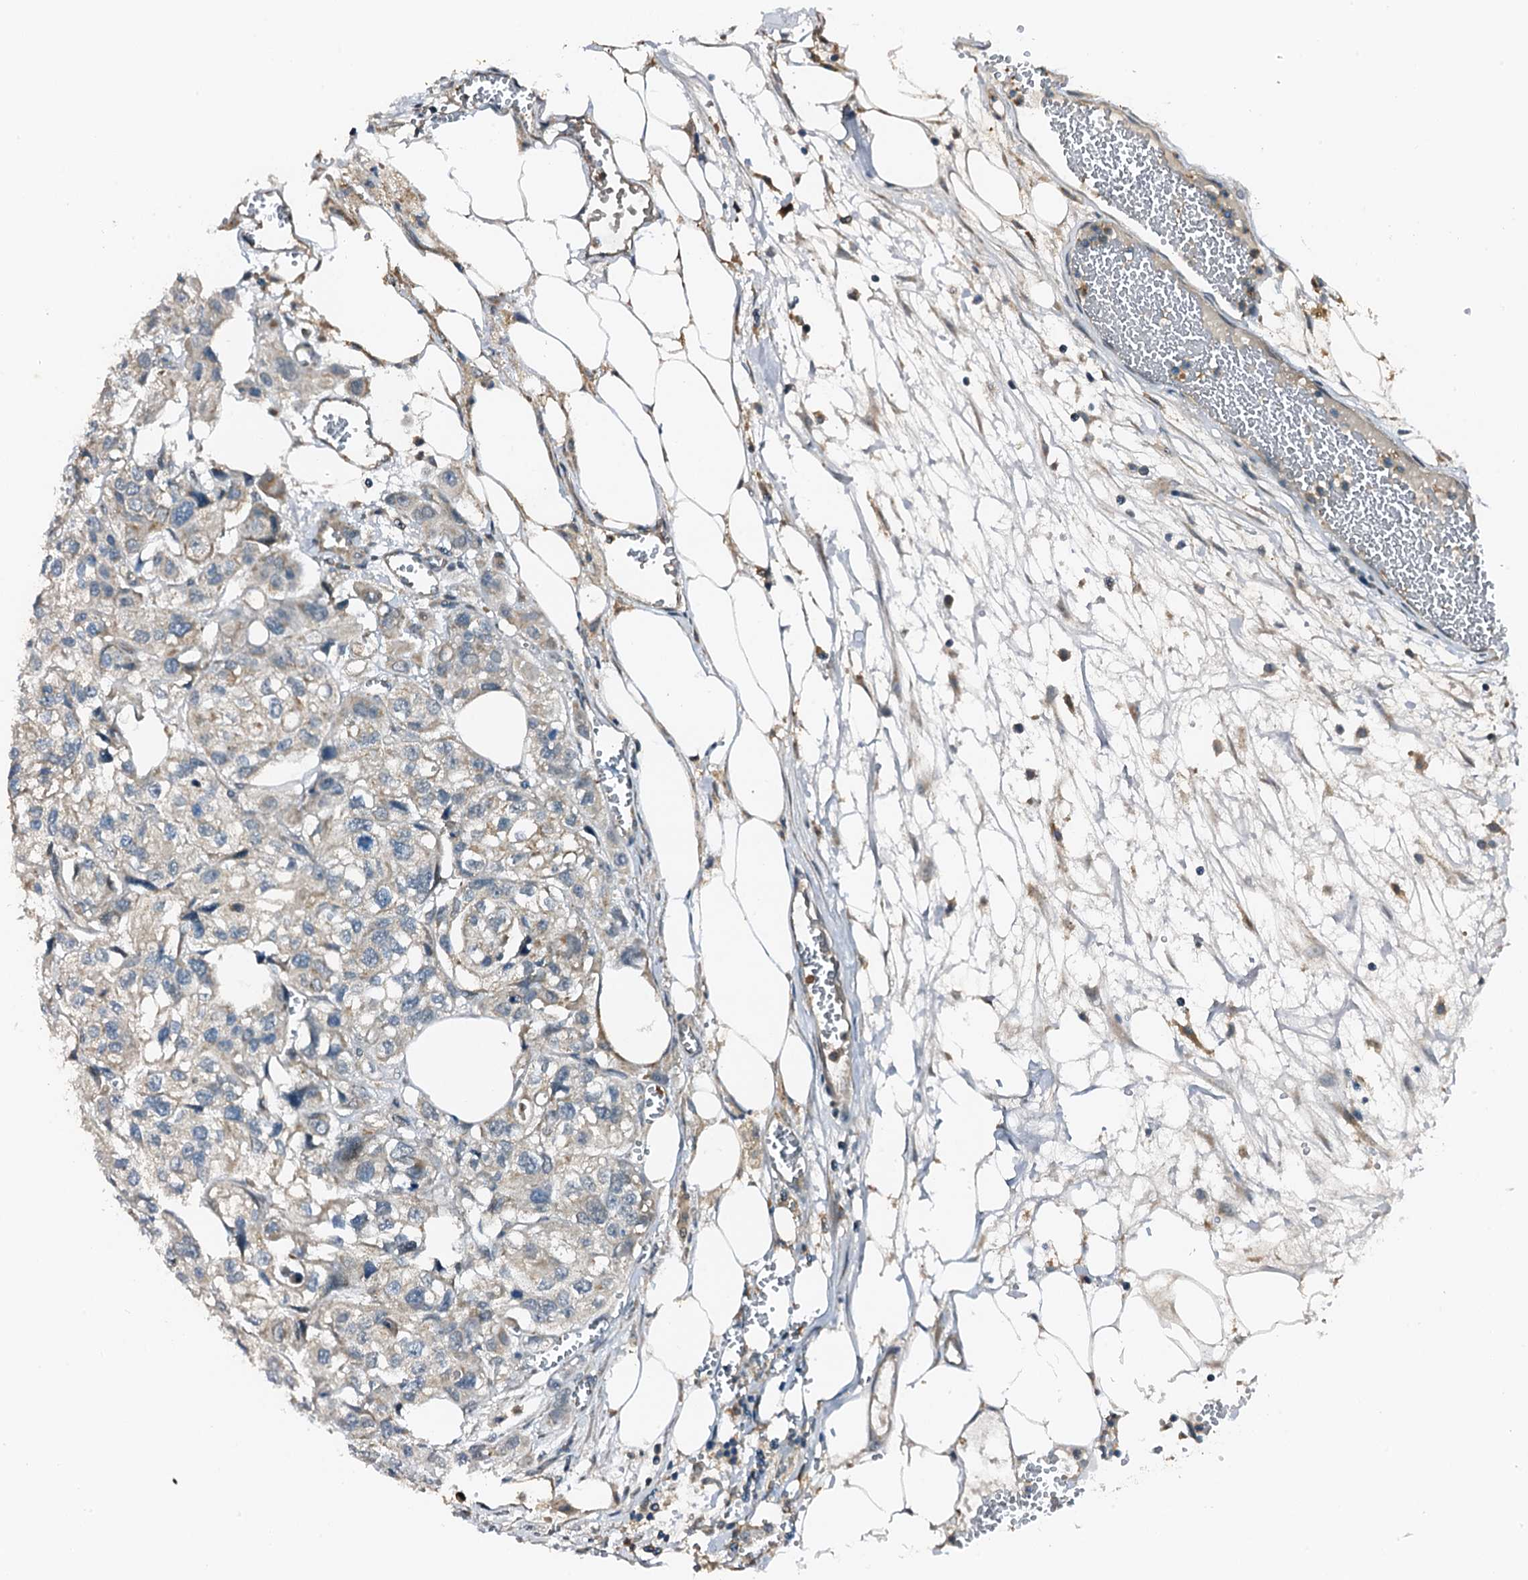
{"staining": {"intensity": "negative", "quantity": "none", "location": "none"}, "tissue": "urothelial cancer", "cell_type": "Tumor cells", "image_type": "cancer", "snomed": [{"axis": "morphology", "description": "Urothelial carcinoma, High grade"}, {"axis": "topography", "description": "Urinary bladder"}], "caption": "Tumor cells are negative for brown protein staining in urothelial cancer.", "gene": "ZNF606", "patient": {"sex": "male", "age": 67}}